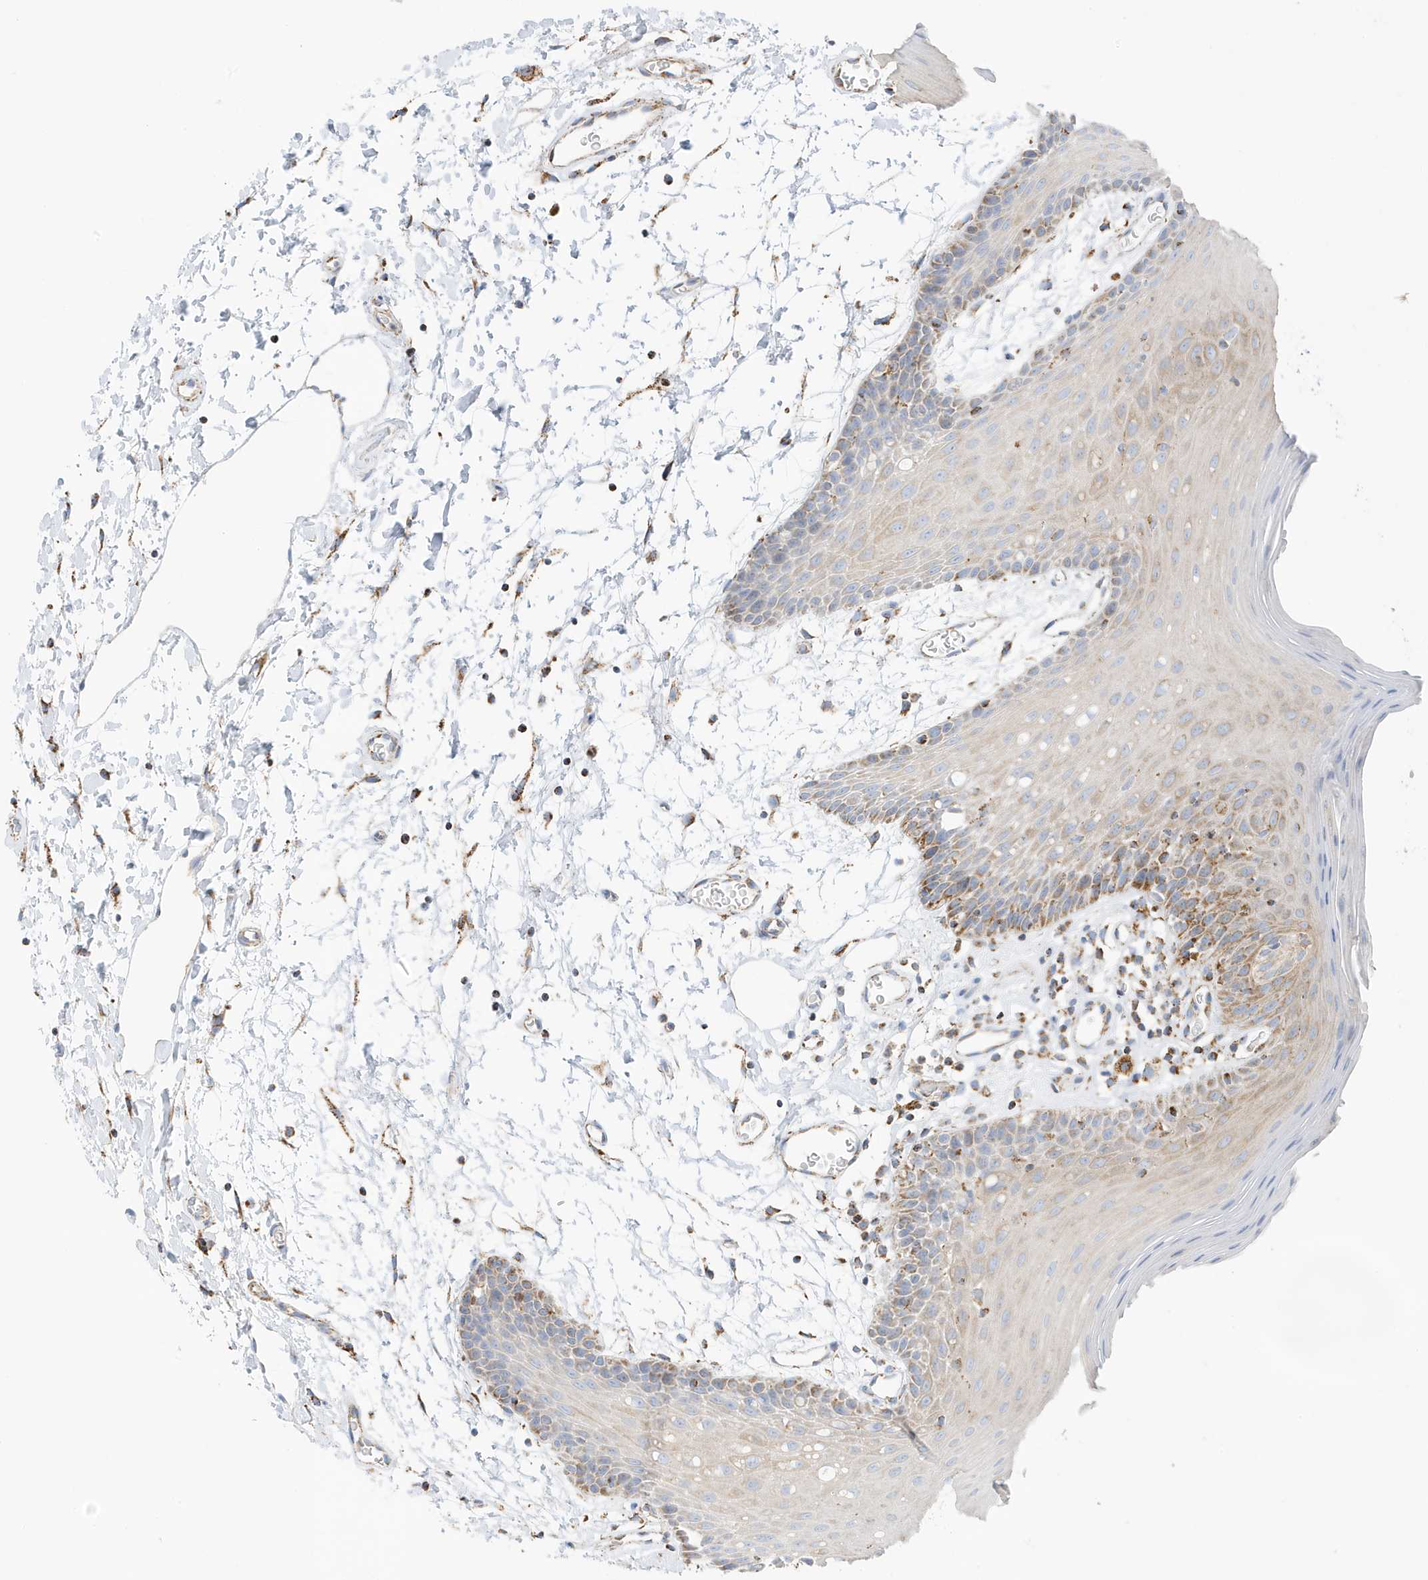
{"staining": {"intensity": "moderate", "quantity": "25%-75%", "location": "cytoplasmic/membranous"}, "tissue": "oral mucosa", "cell_type": "Squamous epithelial cells", "image_type": "normal", "snomed": [{"axis": "morphology", "description": "Normal tissue, NOS"}, {"axis": "topography", "description": "Skeletal muscle"}, {"axis": "topography", "description": "Oral tissue"}, {"axis": "topography", "description": "Salivary gland"}, {"axis": "topography", "description": "Peripheral nerve tissue"}], "caption": "An immunohistochemistry photomicrograph of unremarkable tissue is shown. Protein staining in brown labels moderate cytoplasmic/membranous positivity in oral mucosa within squamous epithelial cells.", "gene": "CAPN13", "patient": {"sex": "male", "age": 54}}